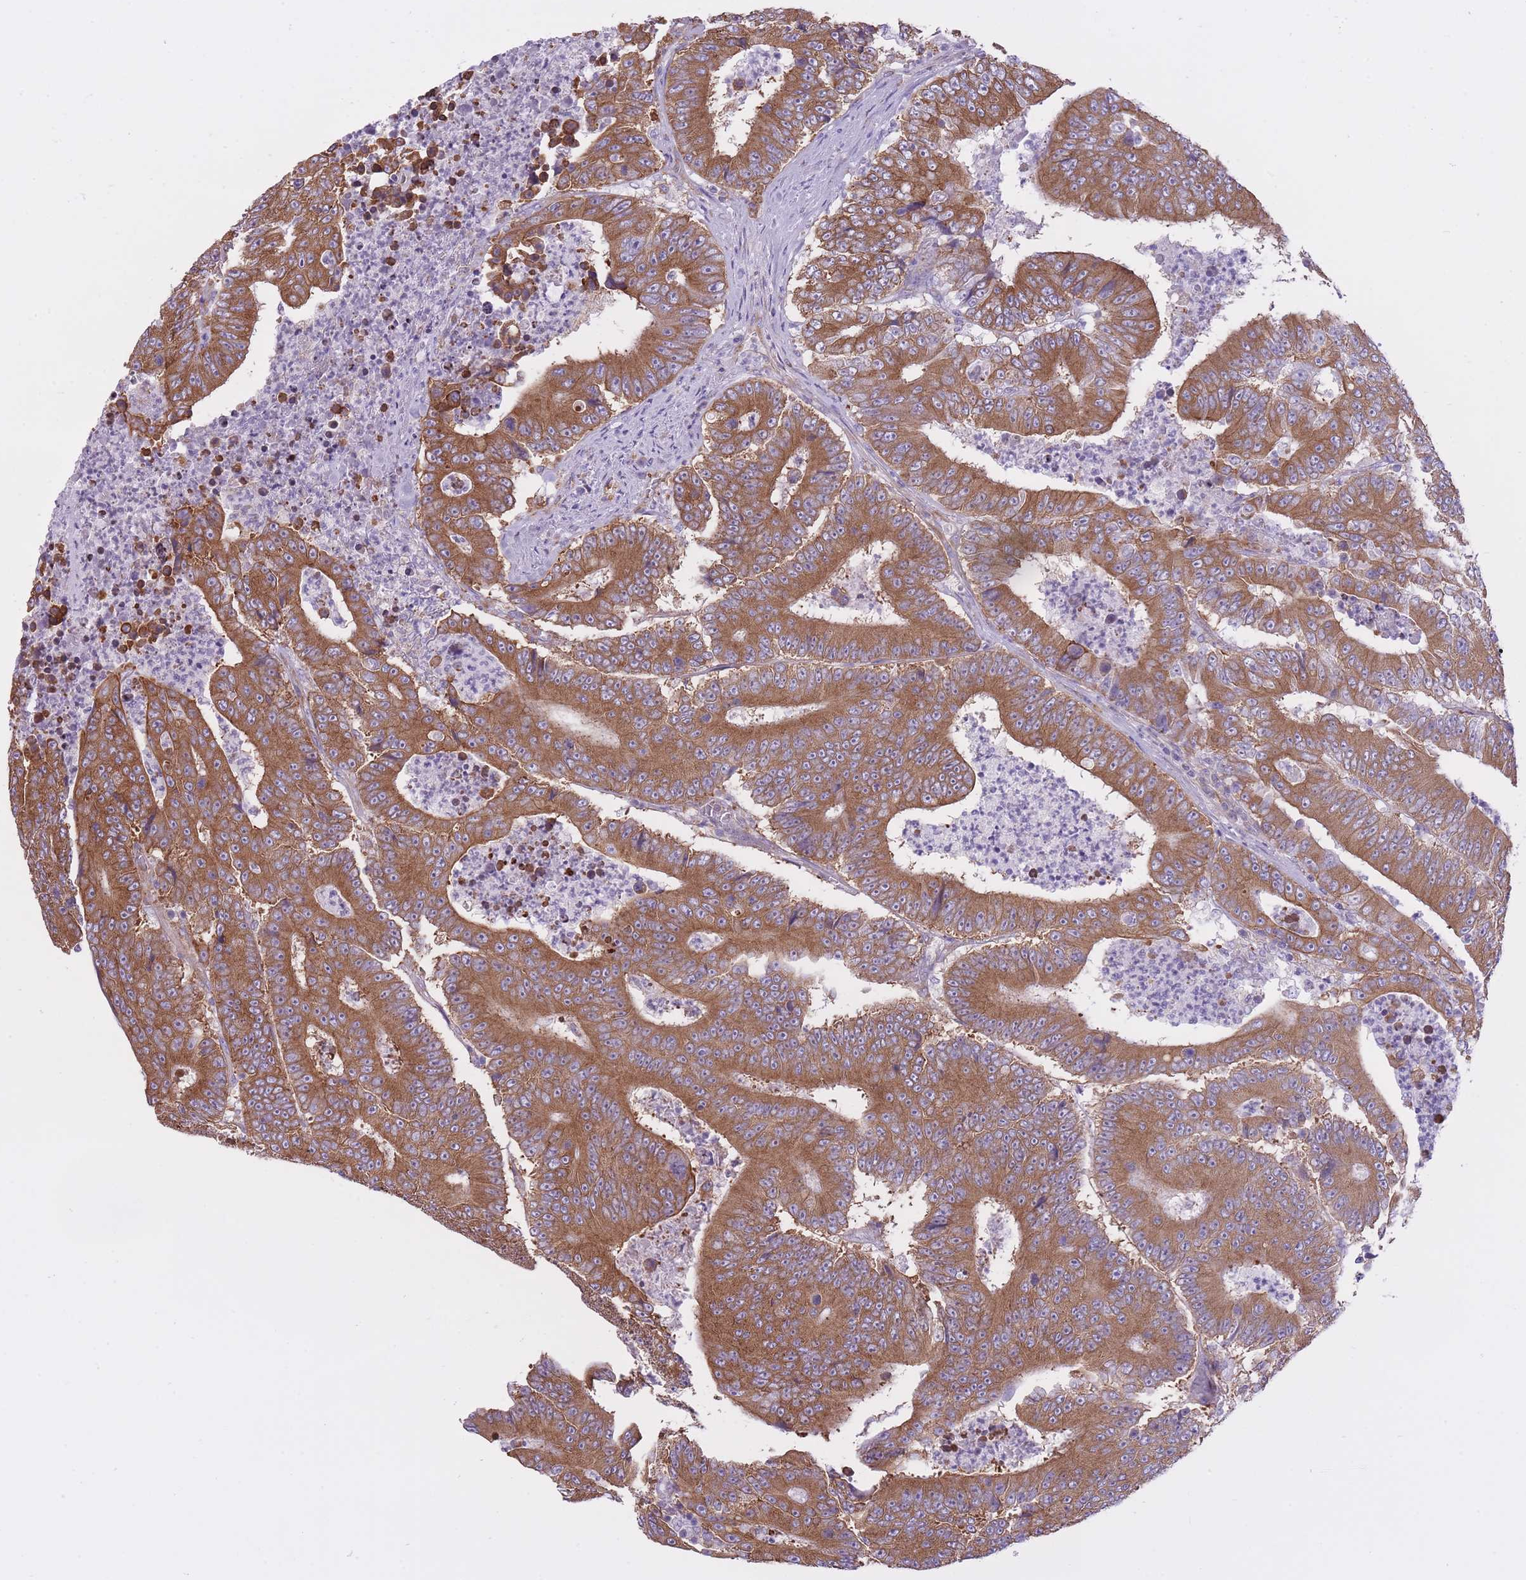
{"staining": {"intensity": "strong", "quantity": ">75%", "location": "cytoplasmic/membranous"}, "tissue": "colorectal cancer", "cell_type": "Tumor cells", "image_type": "cancer", "snomed": [{"axis": "morphology", "description": "Adenocarcinoma, NOS"}, {"axis": "topography", "description": "Colon"}], "caption": "A high-resolution micrograph shows immunohistochemistry (IHC) staining of colorectal cancer, which shows strong cytoplasmic/membranous staining in approximately >75% of tumor cells.", "gene": "ZNF501", "patient": {"sex": "male", "age": 83}}